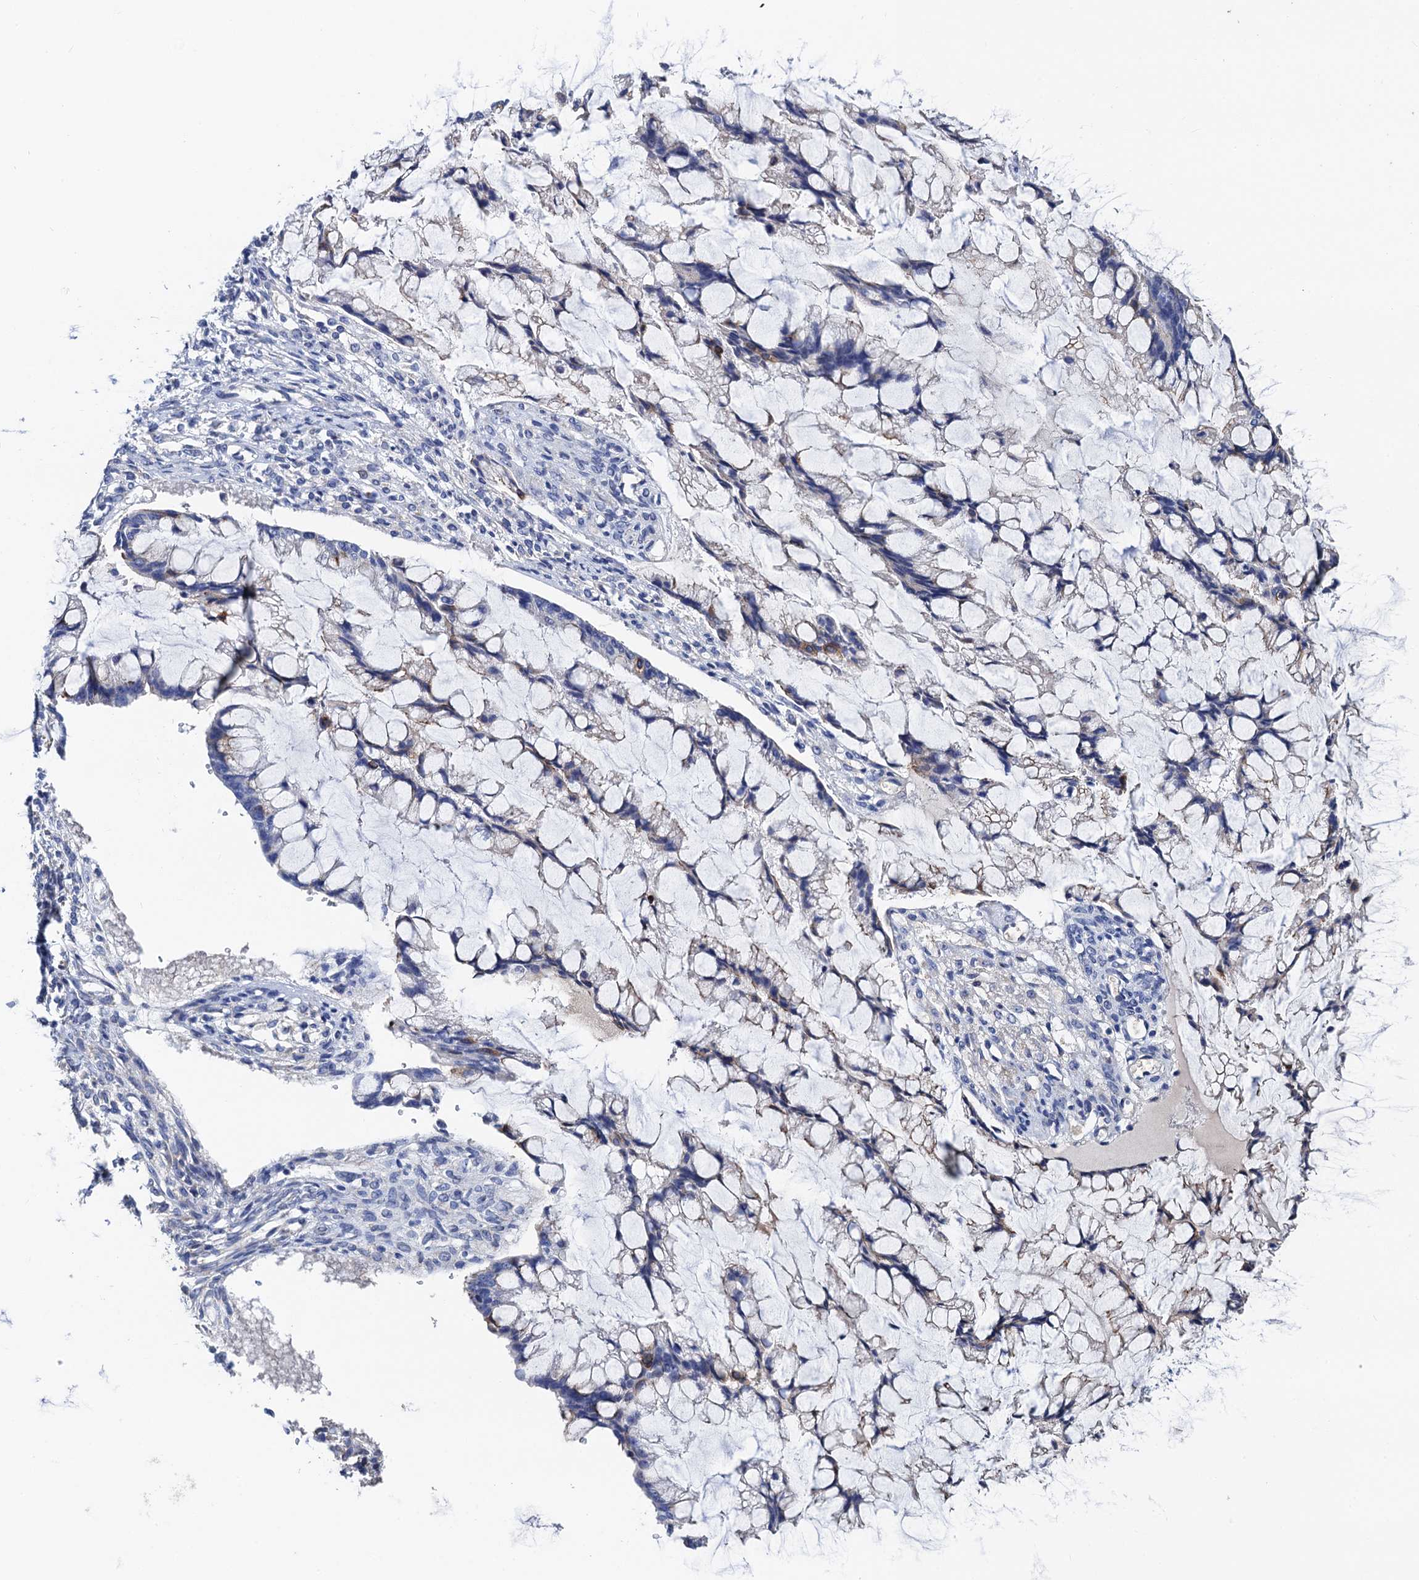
{"staining": {"intensity": "negative", "quantity": "none", "location": "none"}, "tissue": "ovarian cancer", "cell_type": "Tumor cells", "image_type": "cancer", "snomed": [{"axis": "morphology", "description": "Cystadenocarcinoma, mucinous, NOS"}, {"axis": "topography", "description": "Ovary"}], "caption": "Immunohistochemical staining of human mucinous cystadenocarcinoma (ovarian) shows no significant staining in tumor cells.", "gene": "FREM3", "patient": {"sex": "female", "age": 73}}